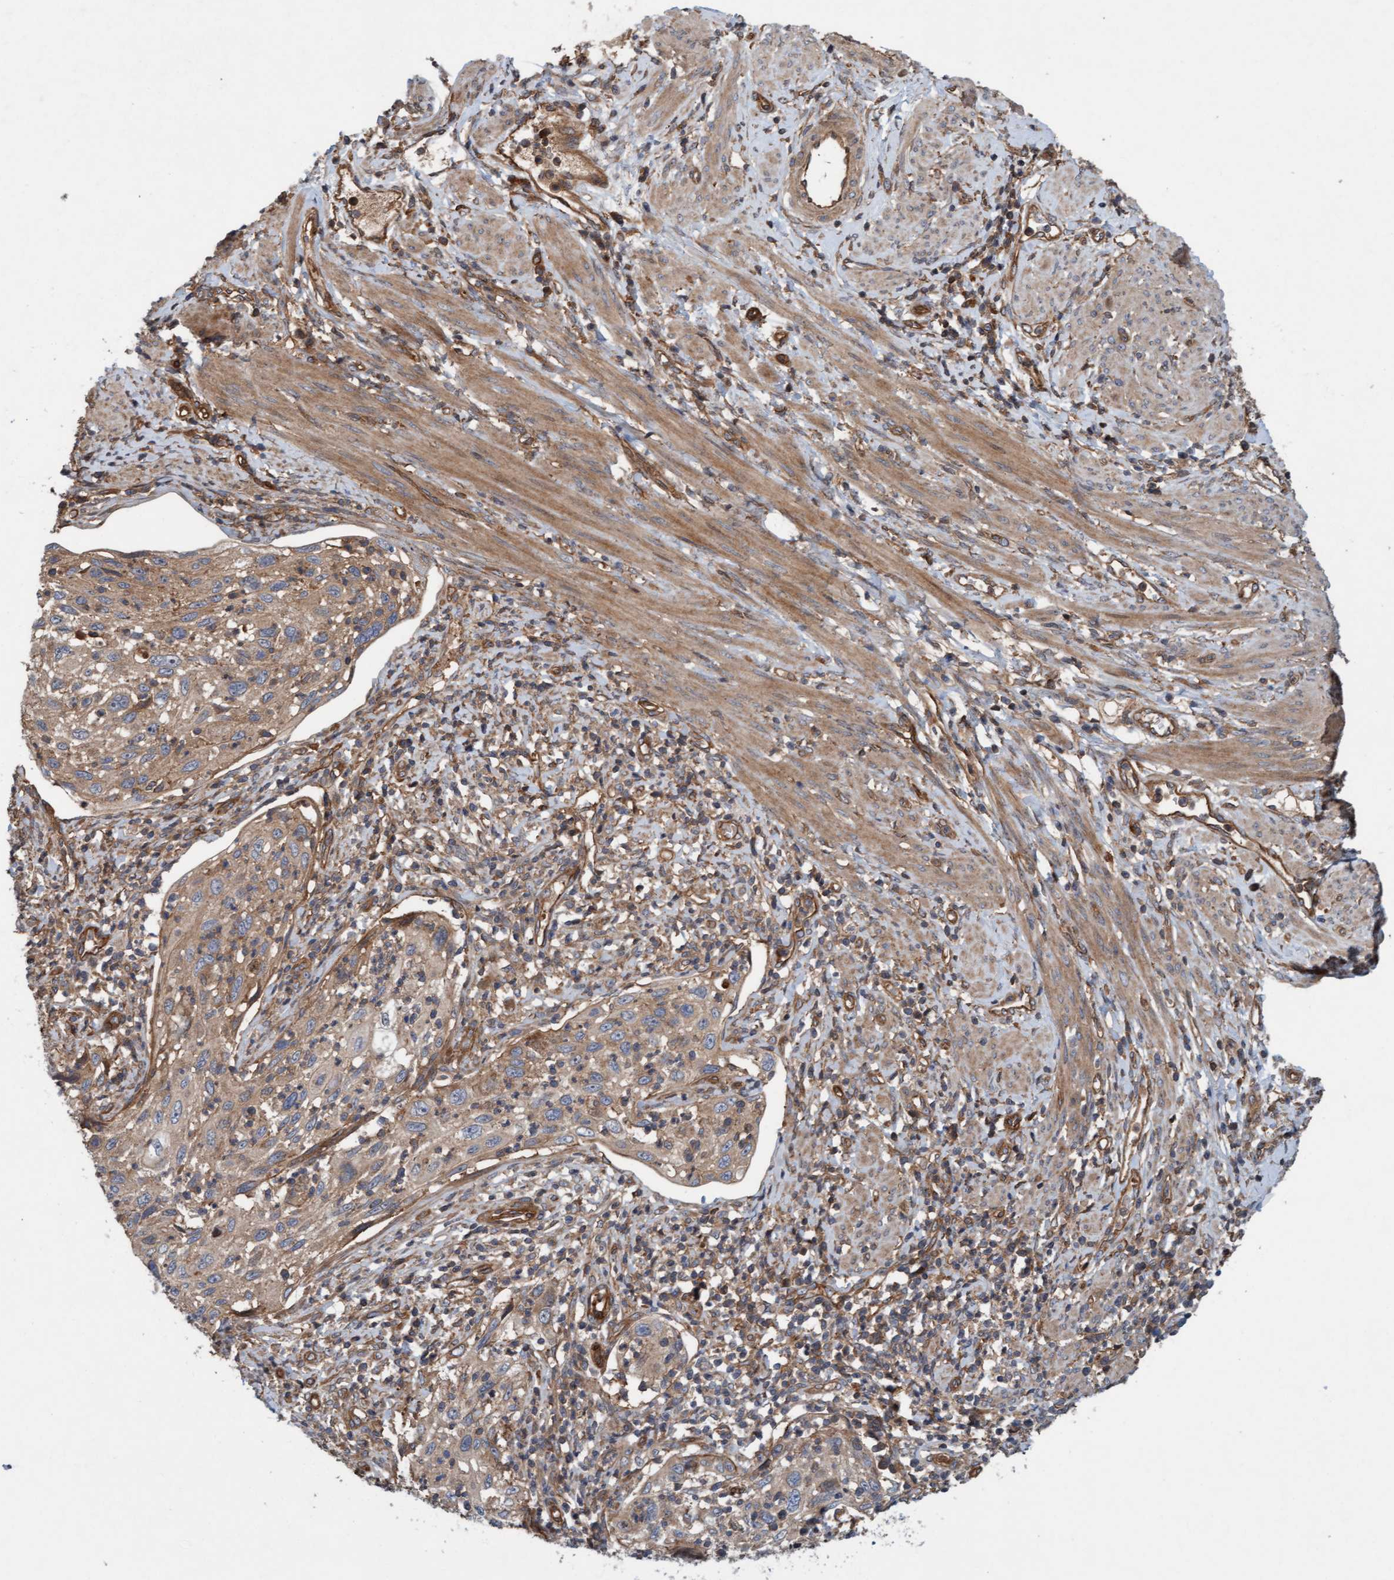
{"staining": {"intensity": "weak", "quantity": ">75%", "location": "cytoplasmic/membranous"}, "tissue": "cervical cancer", "cell_type": "Tumor cells", "image_type": "cancer", "snomed": [{"axis": "morphology", "description": "Squamous cell carcinoma, NOS"}, {"axis": "topography", "description": "Cervix"}], "caption": "Cervical cancer (squamous cell carcinoma) stained with IHC exhibits weak cytoplasmic/membranous positivity in about >75% of tumor cells.", "gene": "ERAL1", "patient": {"sex": "female", "age": 70}}